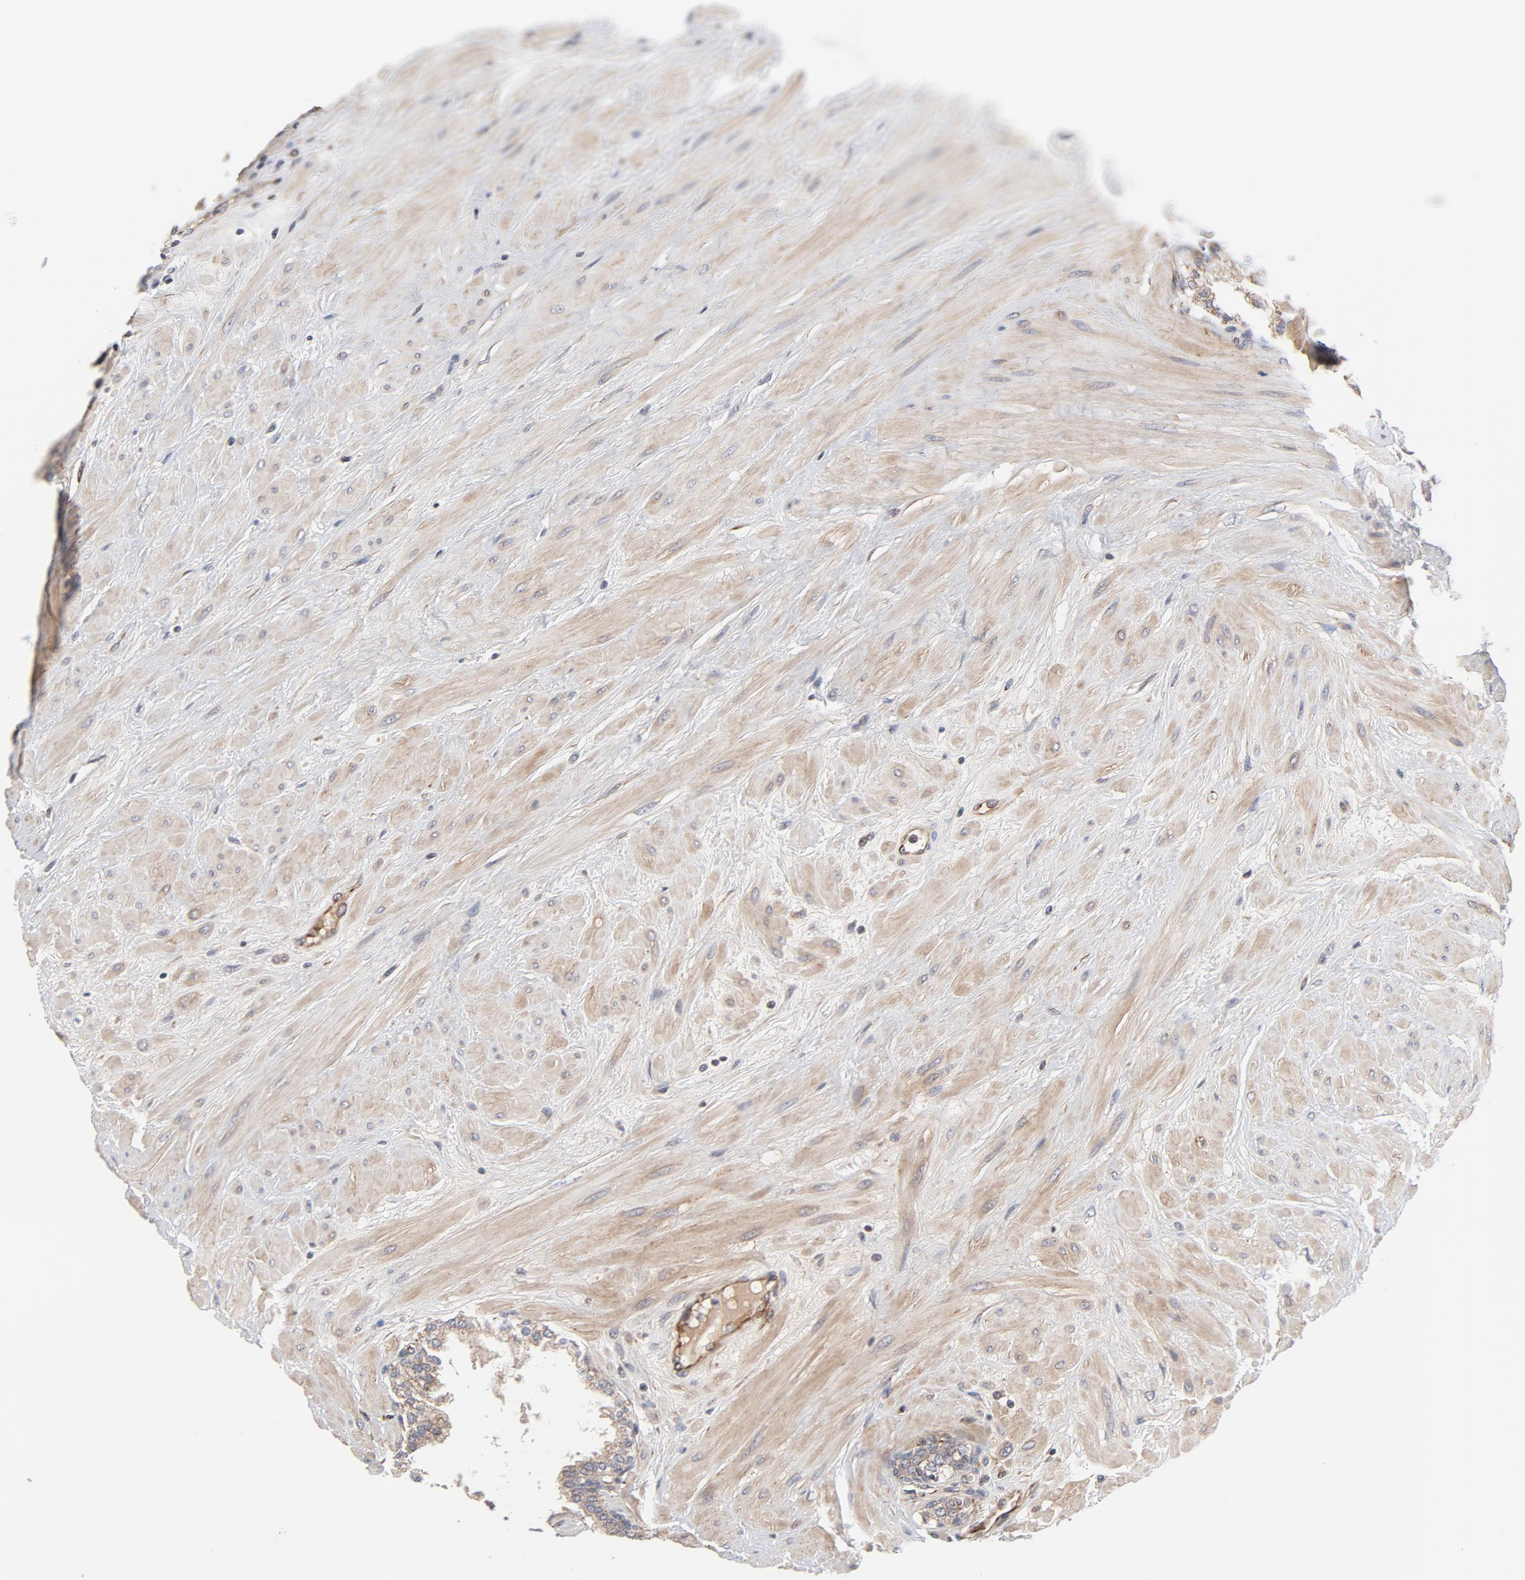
{"staining": {"intensity": "weak", "quantity": ">75%", "location": "cytoplasmic/membranous"}, "tissue": "prostate", "cell_type": "Glandular cells", "image_type": "normal", "snomed": [{"axis": "morphology", "description": "Normal tissue, NOS"}, {"axis": "topography", "description": "Prostate"}], "caption": "A low amount of weak cytoplasmic/membranous expression is identified in approximately >75% of glandular cells in normal prostate. The staining was performed using DAB, with brown indicating positive protein expression. Nuclei are stained blue with hematoxylin.", "gene": "DNAAF2", "patient": {"sex": "male", "age": 51}}